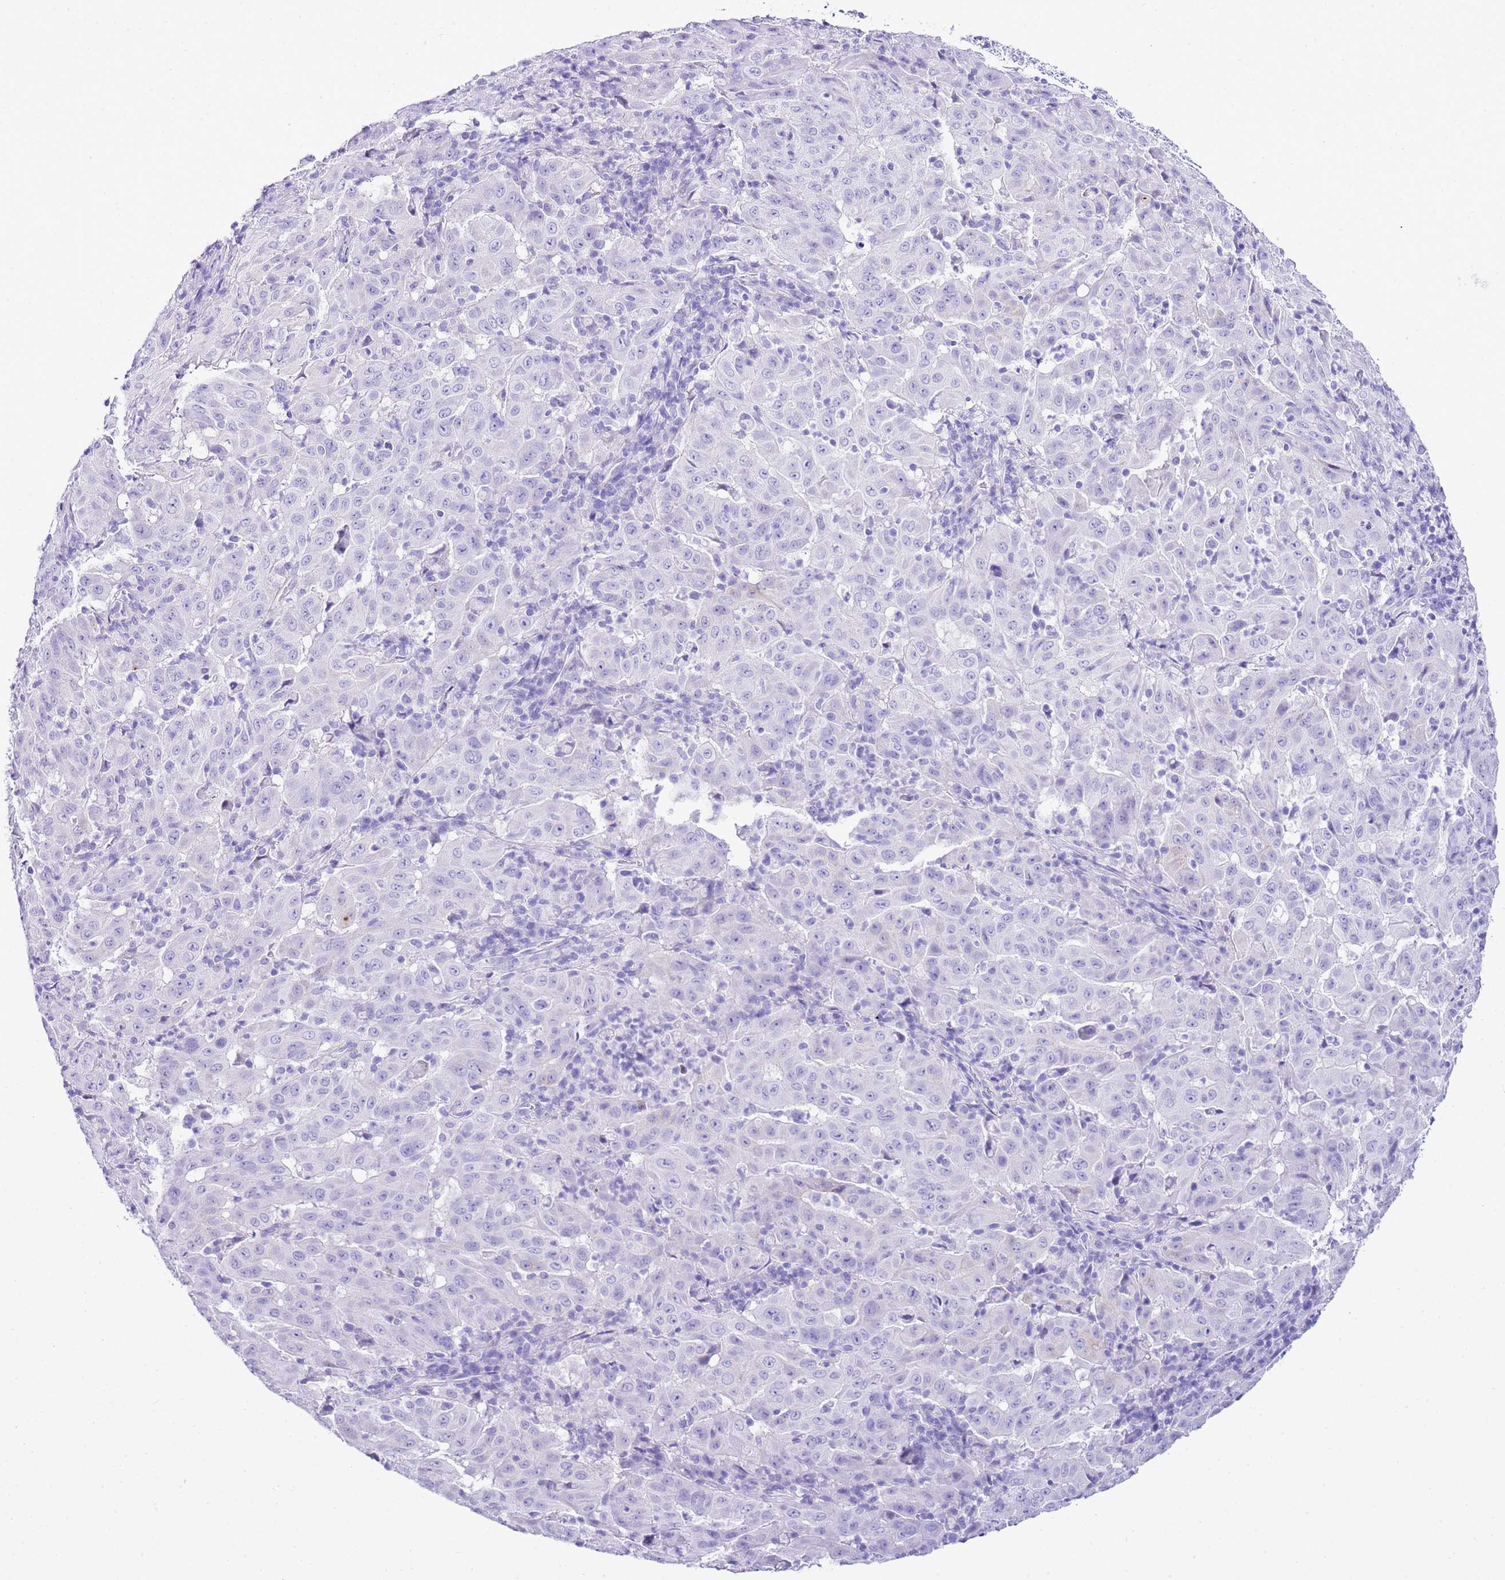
{"staining": {"intensity": "negative", "quantity": "none", "location": "none"}, "tissue": "pancreatic cancer", "cell_type": "Tumor cells", "image_type": "cancer", "snomed": [{"axis": "morphology", "description": "Adenocarcinoma, NOS"}, {"axis": "topography", "description": "Pancreas"}], "caption": "A photomicrograph of human pancreatic cancer (adenocarcinoma) is negative for staining in tumor cells.", "gene": "KCNC1", "patient": {"sex": "male", "age": 63}}